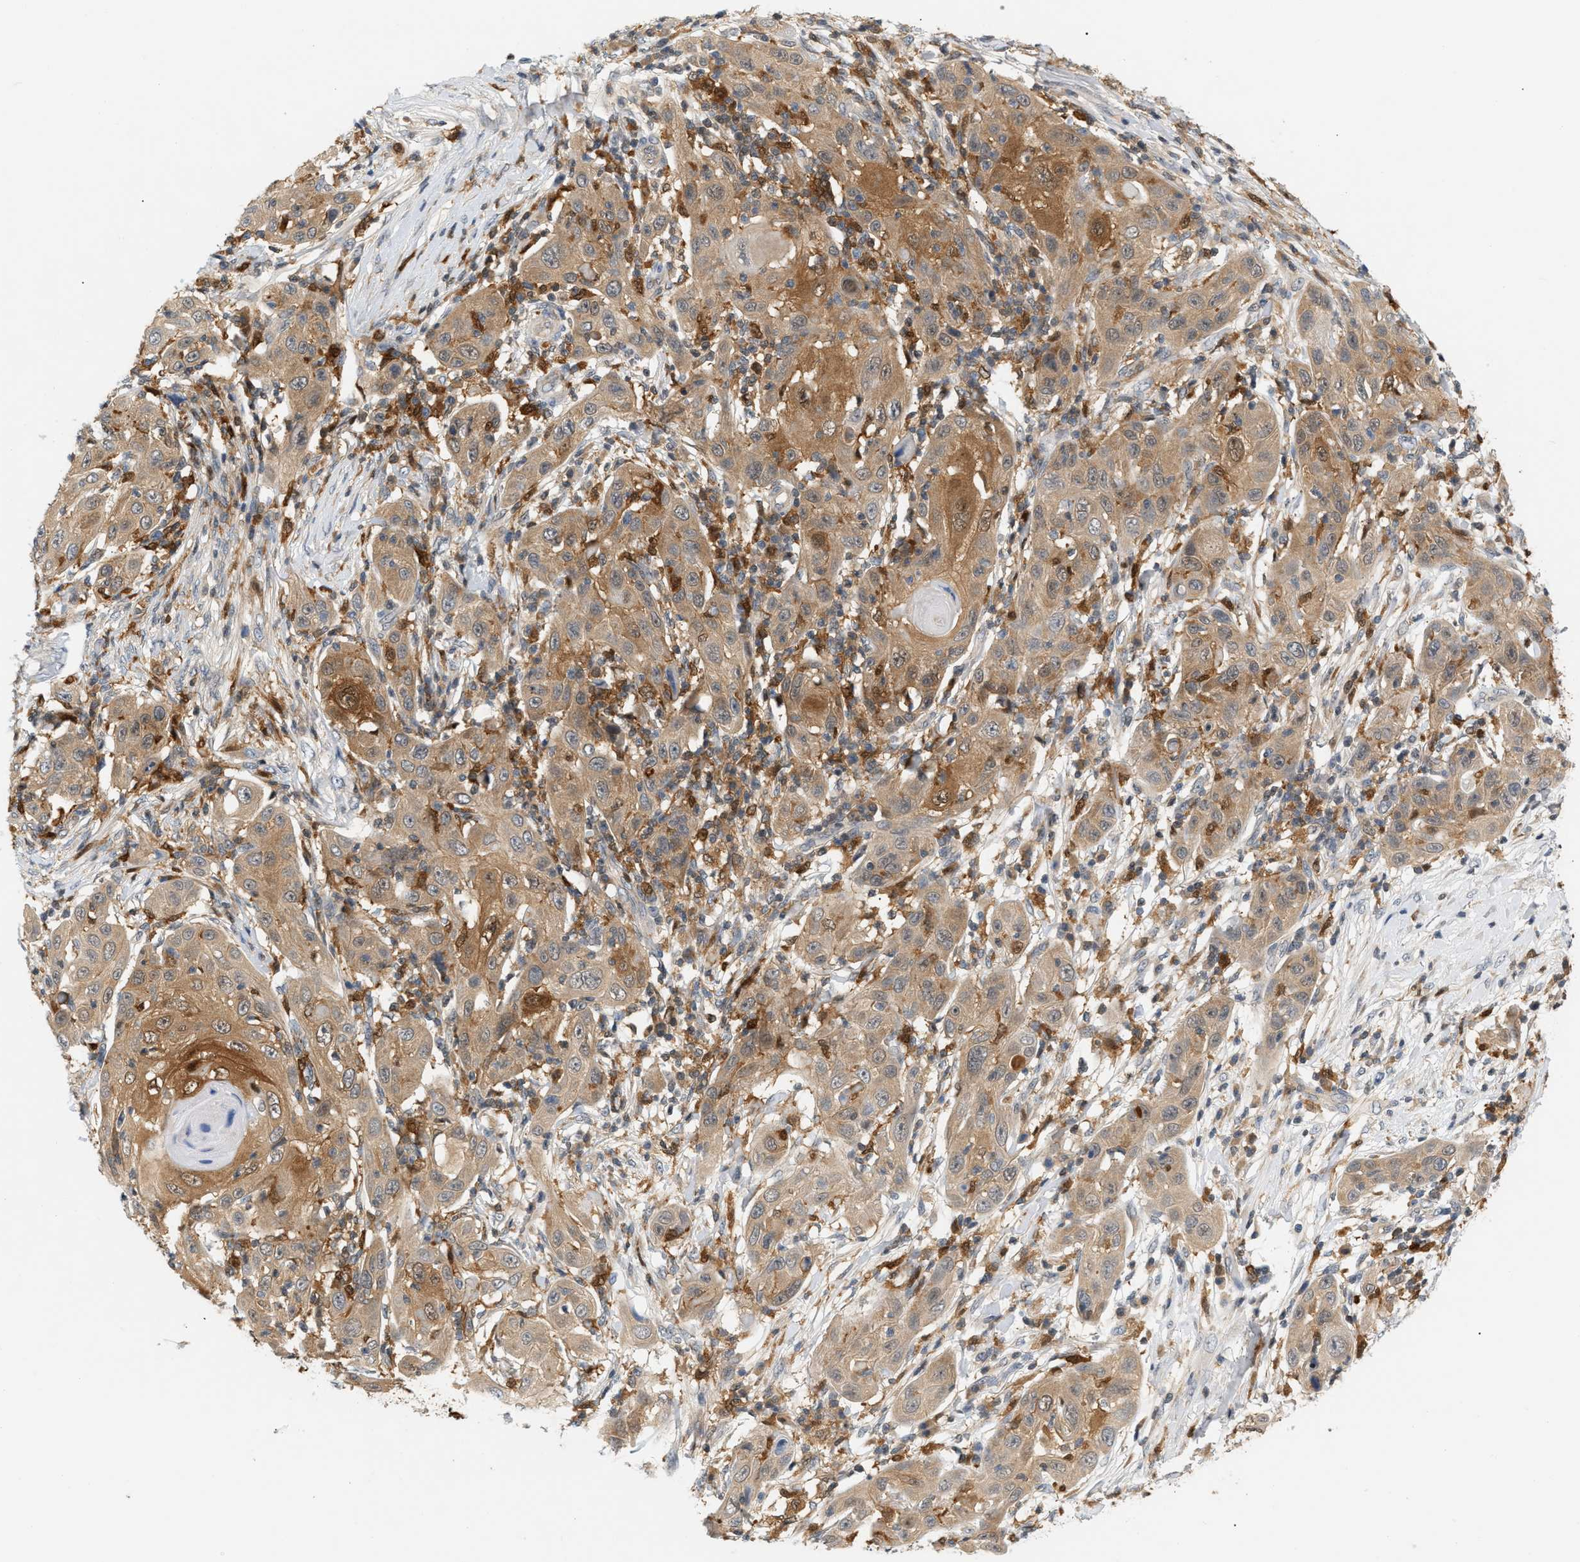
{"staining": {"intensity": "moderate", "quantity": ">75%", "location": "cytoplasmic/membranous"}, "tissue": "skin cancer", "cell_type": "Tumor cells", "image_type": "cancer", "snomed": [{"axis": "morphology", "description": "Squamous cell carcinoma, NOS"}, {"axis": "topography", "description": "Skin"}], "caption": "The image reveals staining of skin cancer, revealing moderate cytoplasmic/membranous protein positivity (brown color) within tumor cells.", "gene": "PYCARD", "patient": {"sex": "female", "age": 88}}